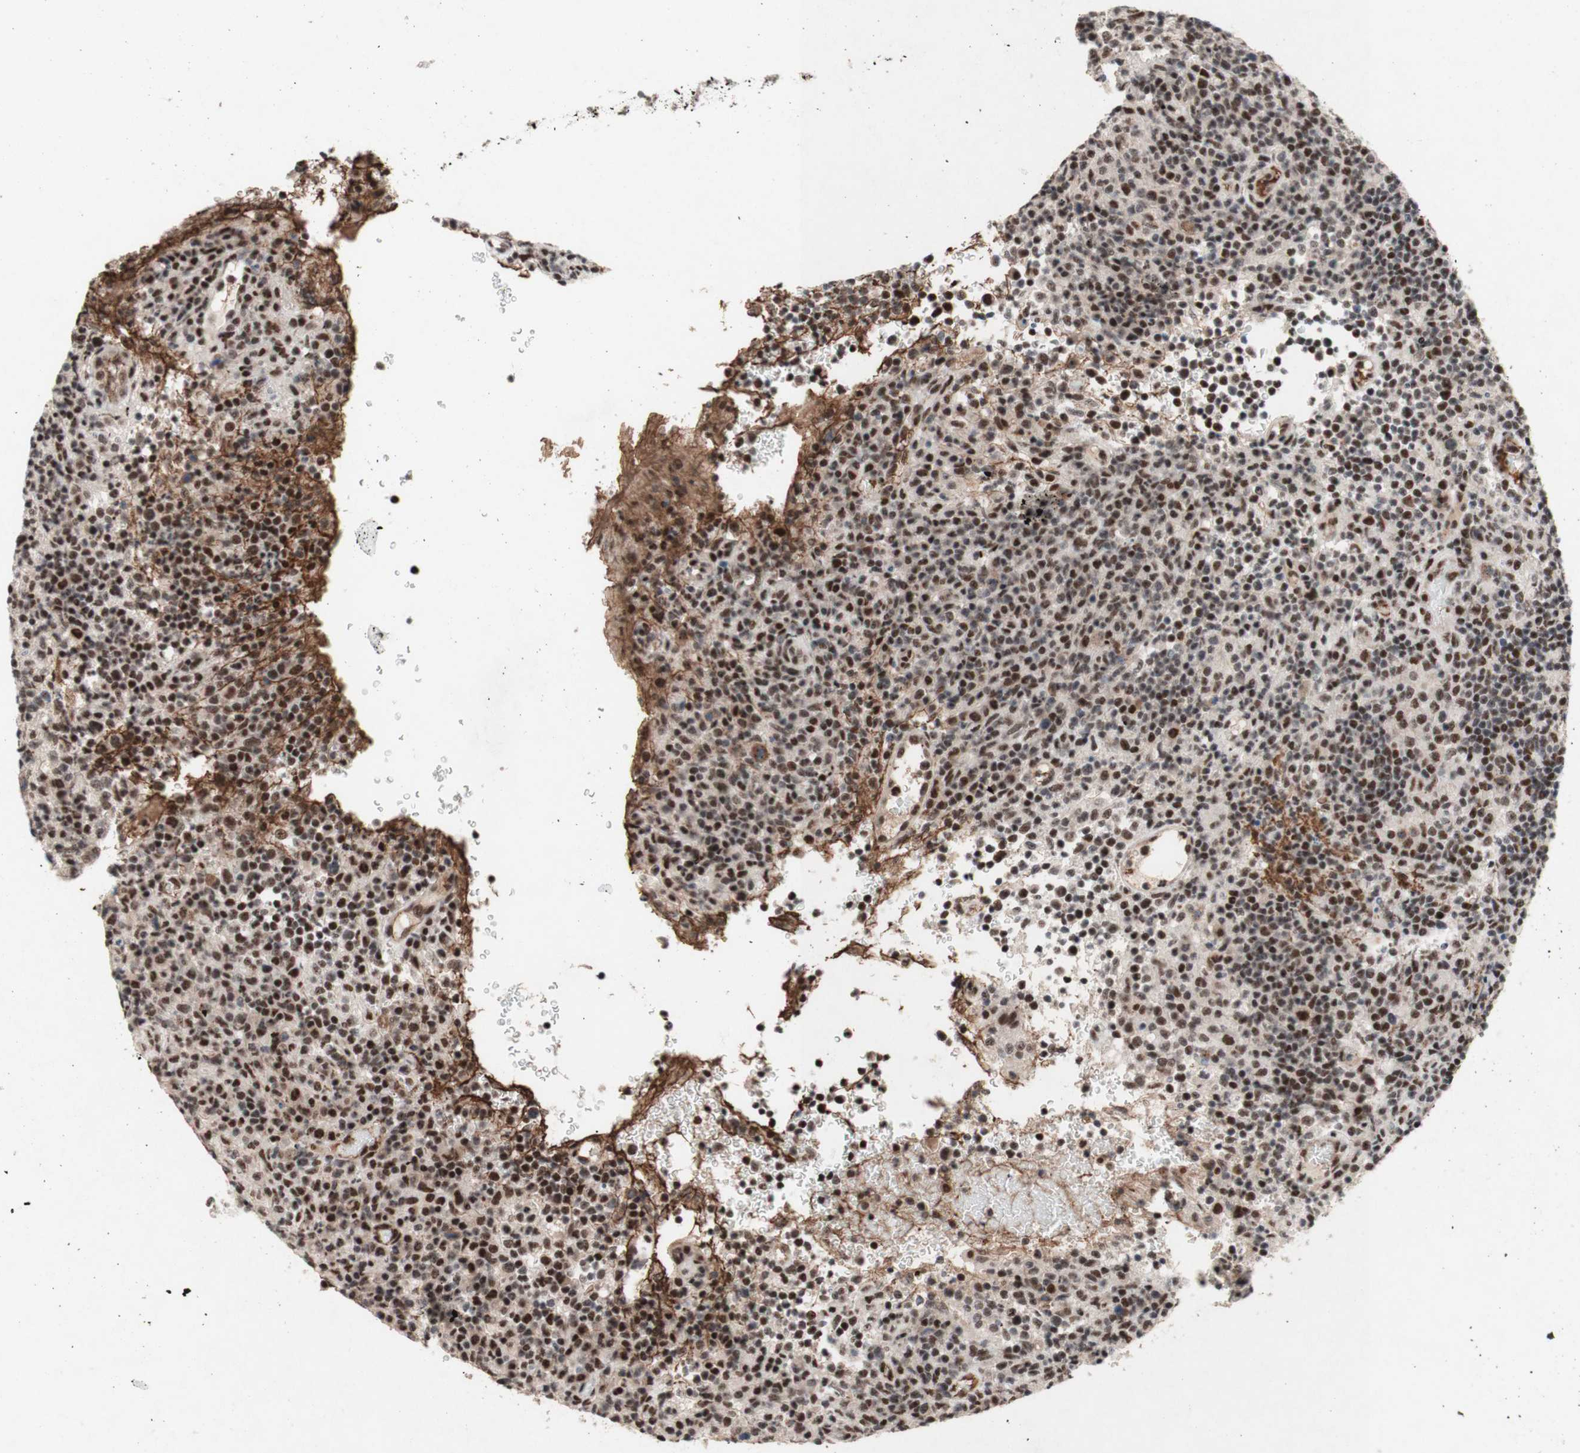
{"staining": {"intensity": "strong", "quantity": ">75%", "location": "nuclear"}, "tissue": "lymphoma", "cell_type": "Tumor cells", "image_type": "cancer", "snomed": [{"axis": "morphology", "description": "Malignant lymphoma, non-Hodgkin's type, High grade"}, {"axis": "topography", "description": "Lymph node"}], "caption": "Protein staining exhibits strong nuclear staining in about >75% of tumor cells in lymphoma. (Brightfield microscopy of DAB IHC at high magnification).", "gene": "TLE1", "patient": {"sex": "female", "age": 76}}